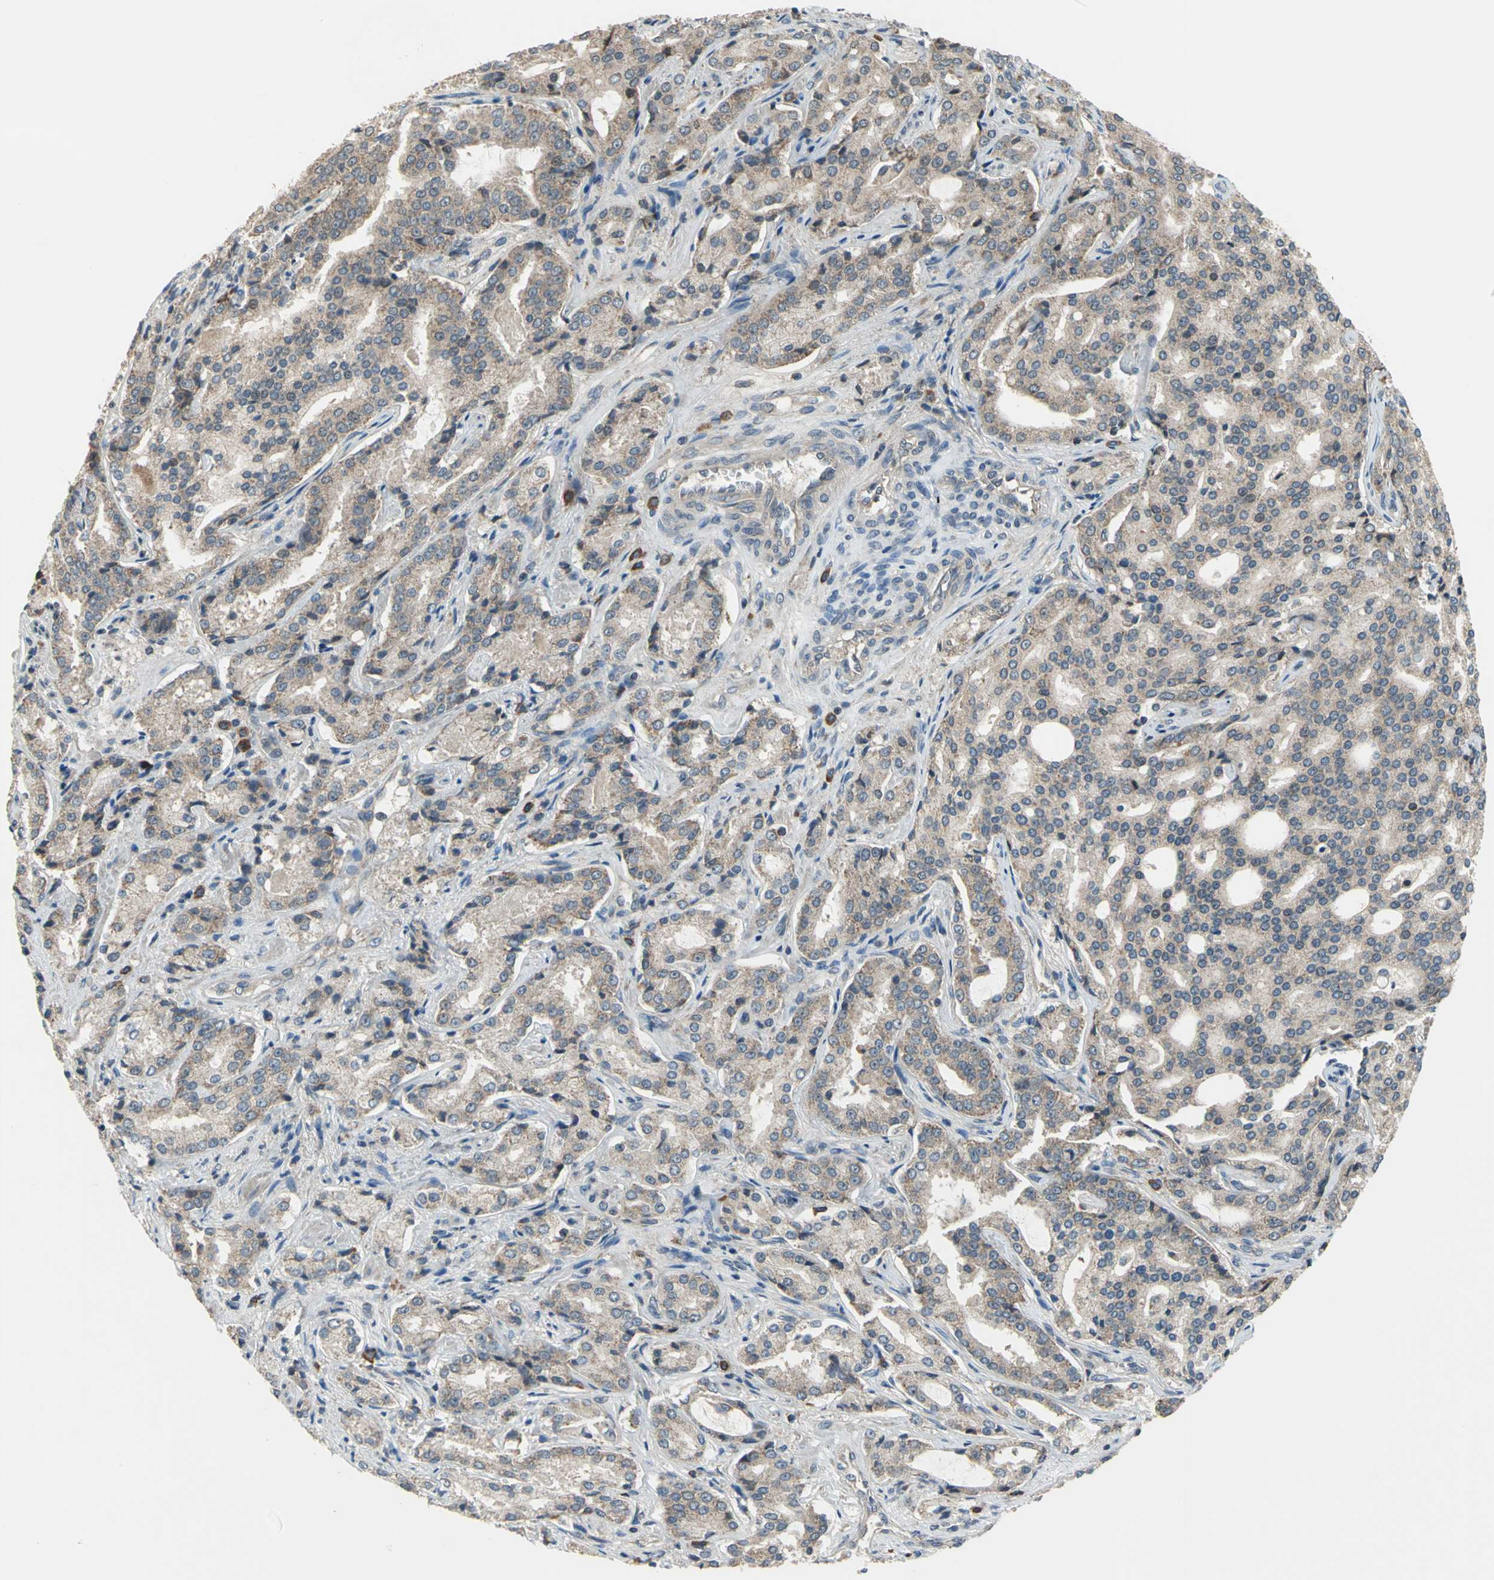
{"staining": {"intensity": "weak", "quantity": ">75%", "location": "cytoplasmic/membranous"}, "tissue": "prostate cancer", "cell_type": "Tumor cells", "image_type": "cancer", "snomed": [{"axis": "morphology", "description": "Adenocarcinoma, High grade"}, {"axis": "topography", "description": "Prostate"}], "caption": "Immunohistochemistry staining of prostate cancer (adenocarcinoma (high-grade)), which shows low levels of weak cytoplasmic/membranous expression in approximately >75% of tumor cells indicating weak cytoplasmic/membranous protein expression. The staining was performed using DAB (3,3'-diaminobenzidine) (brown) for protein detection and nuclei were counterstained in hematoxylin (blue).", "gene": "TRAK1", "patient": {"sex": "male", "age": 72}}